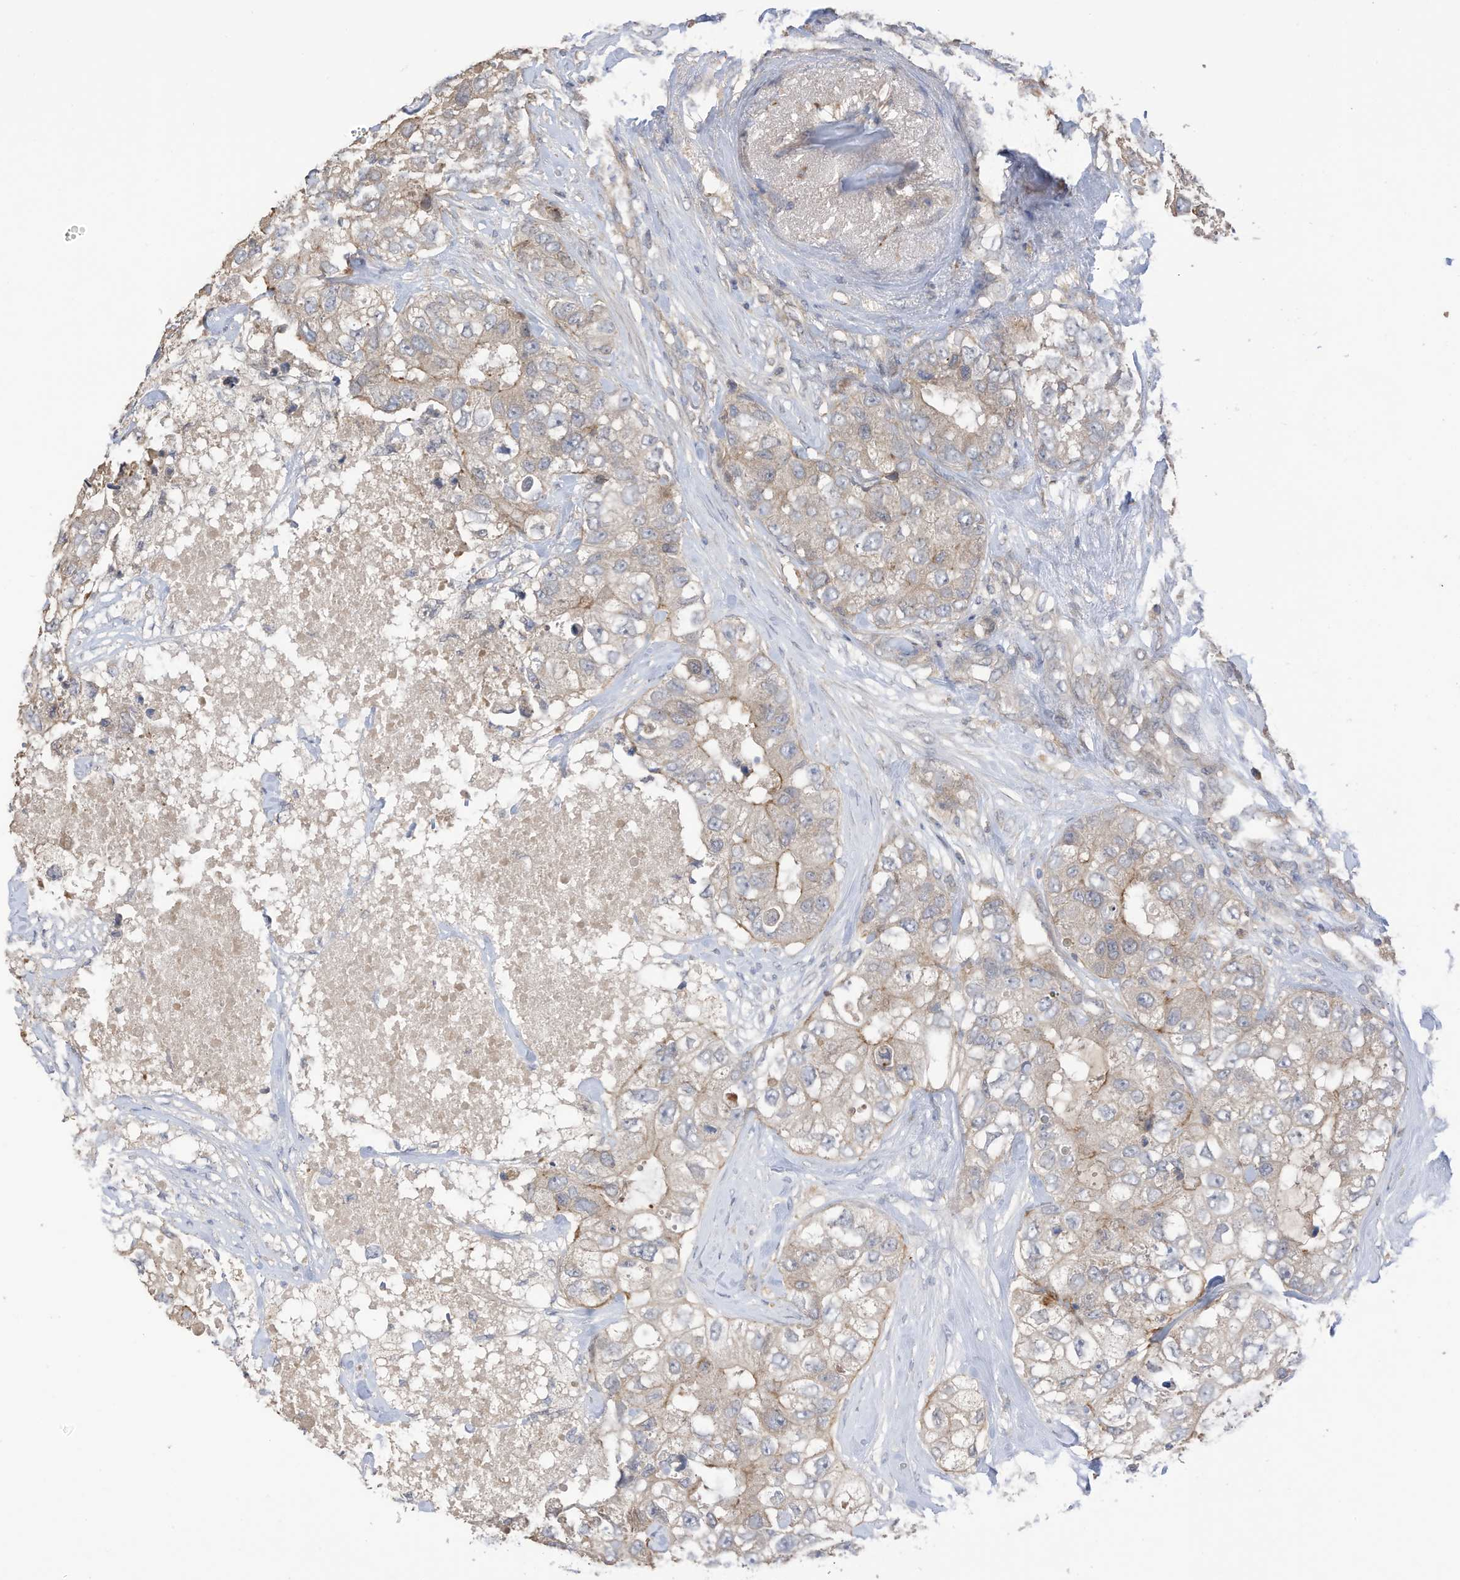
{"staining": {"intensity": "weak", "quantity": "25%-75%", "location": "cytoplasmic/membranous"}, "tissue": "breast cancer", "cell_type": "Tumor cells", "image_type": "cancer", "snomed": [{"axis": "morphology", "description": "Duct carcinoma"}, {"axis": "topography", "description": "Breast"}], "caption": "Weak cytoplasmic/membranous protein expression is identified in approximately 25%-75% of tumor cells in infiltrating ductal carcinoma (breast).", "gene": "REC8", "patient": {"sex": "female", "age": 62}}